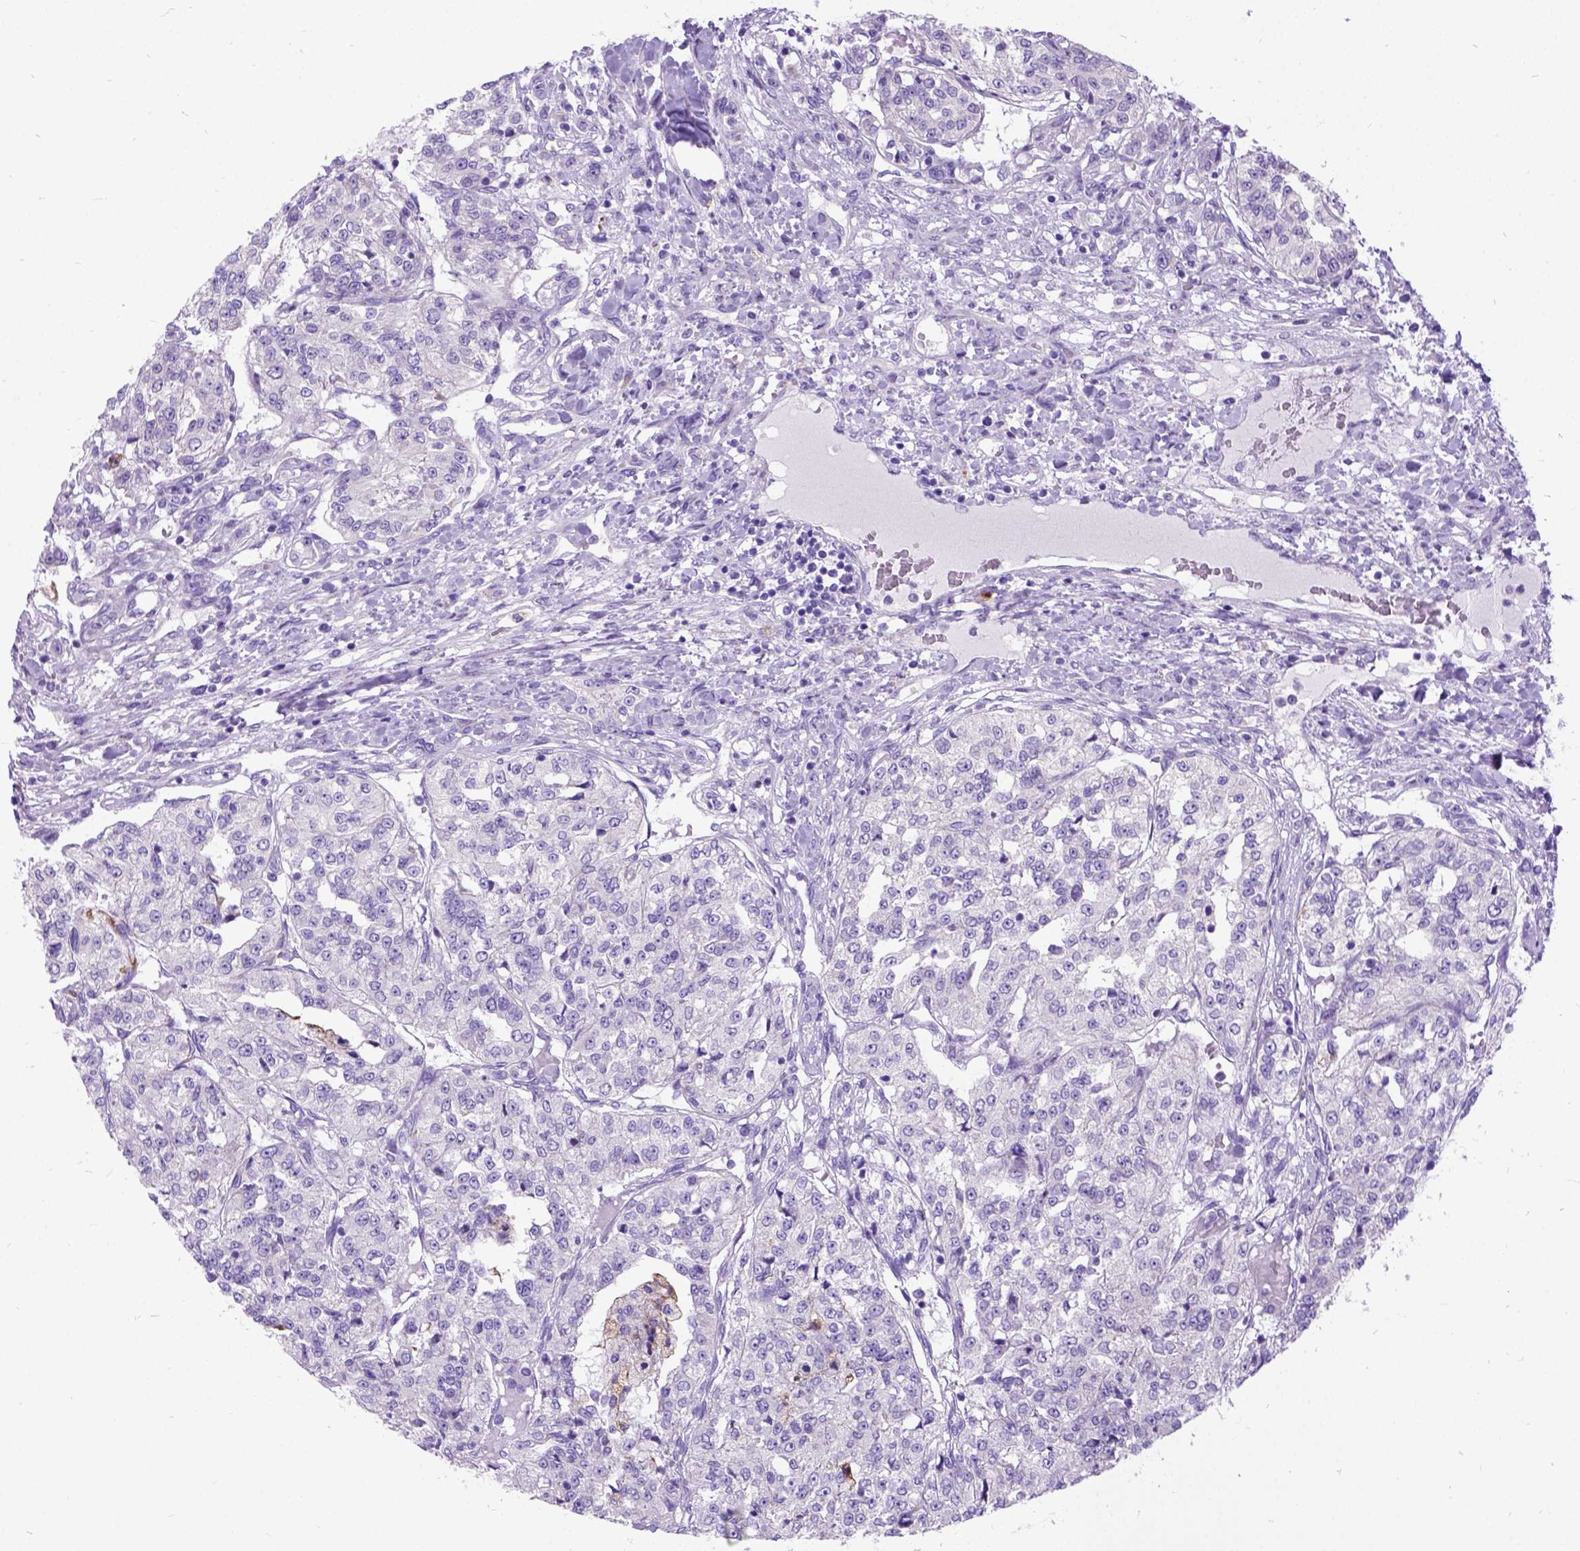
{"staining": {"intensity": "negative", "quantity": "none", "location": "none"}, "tissue": "renal cancer", "cell_type": "Tumor cells", "image_type": "cancer", "snomed": [{"axis": "morphology", "description": "Adenocarcinoma, NOS"}, {"axis": "topography", "description": "Kidney"}], "caption": "There is no significant staining in tumor cells of renal adenocarcinoma.", "gene": "CFAP54", "patient": {"sex": "female", "age": 63}}